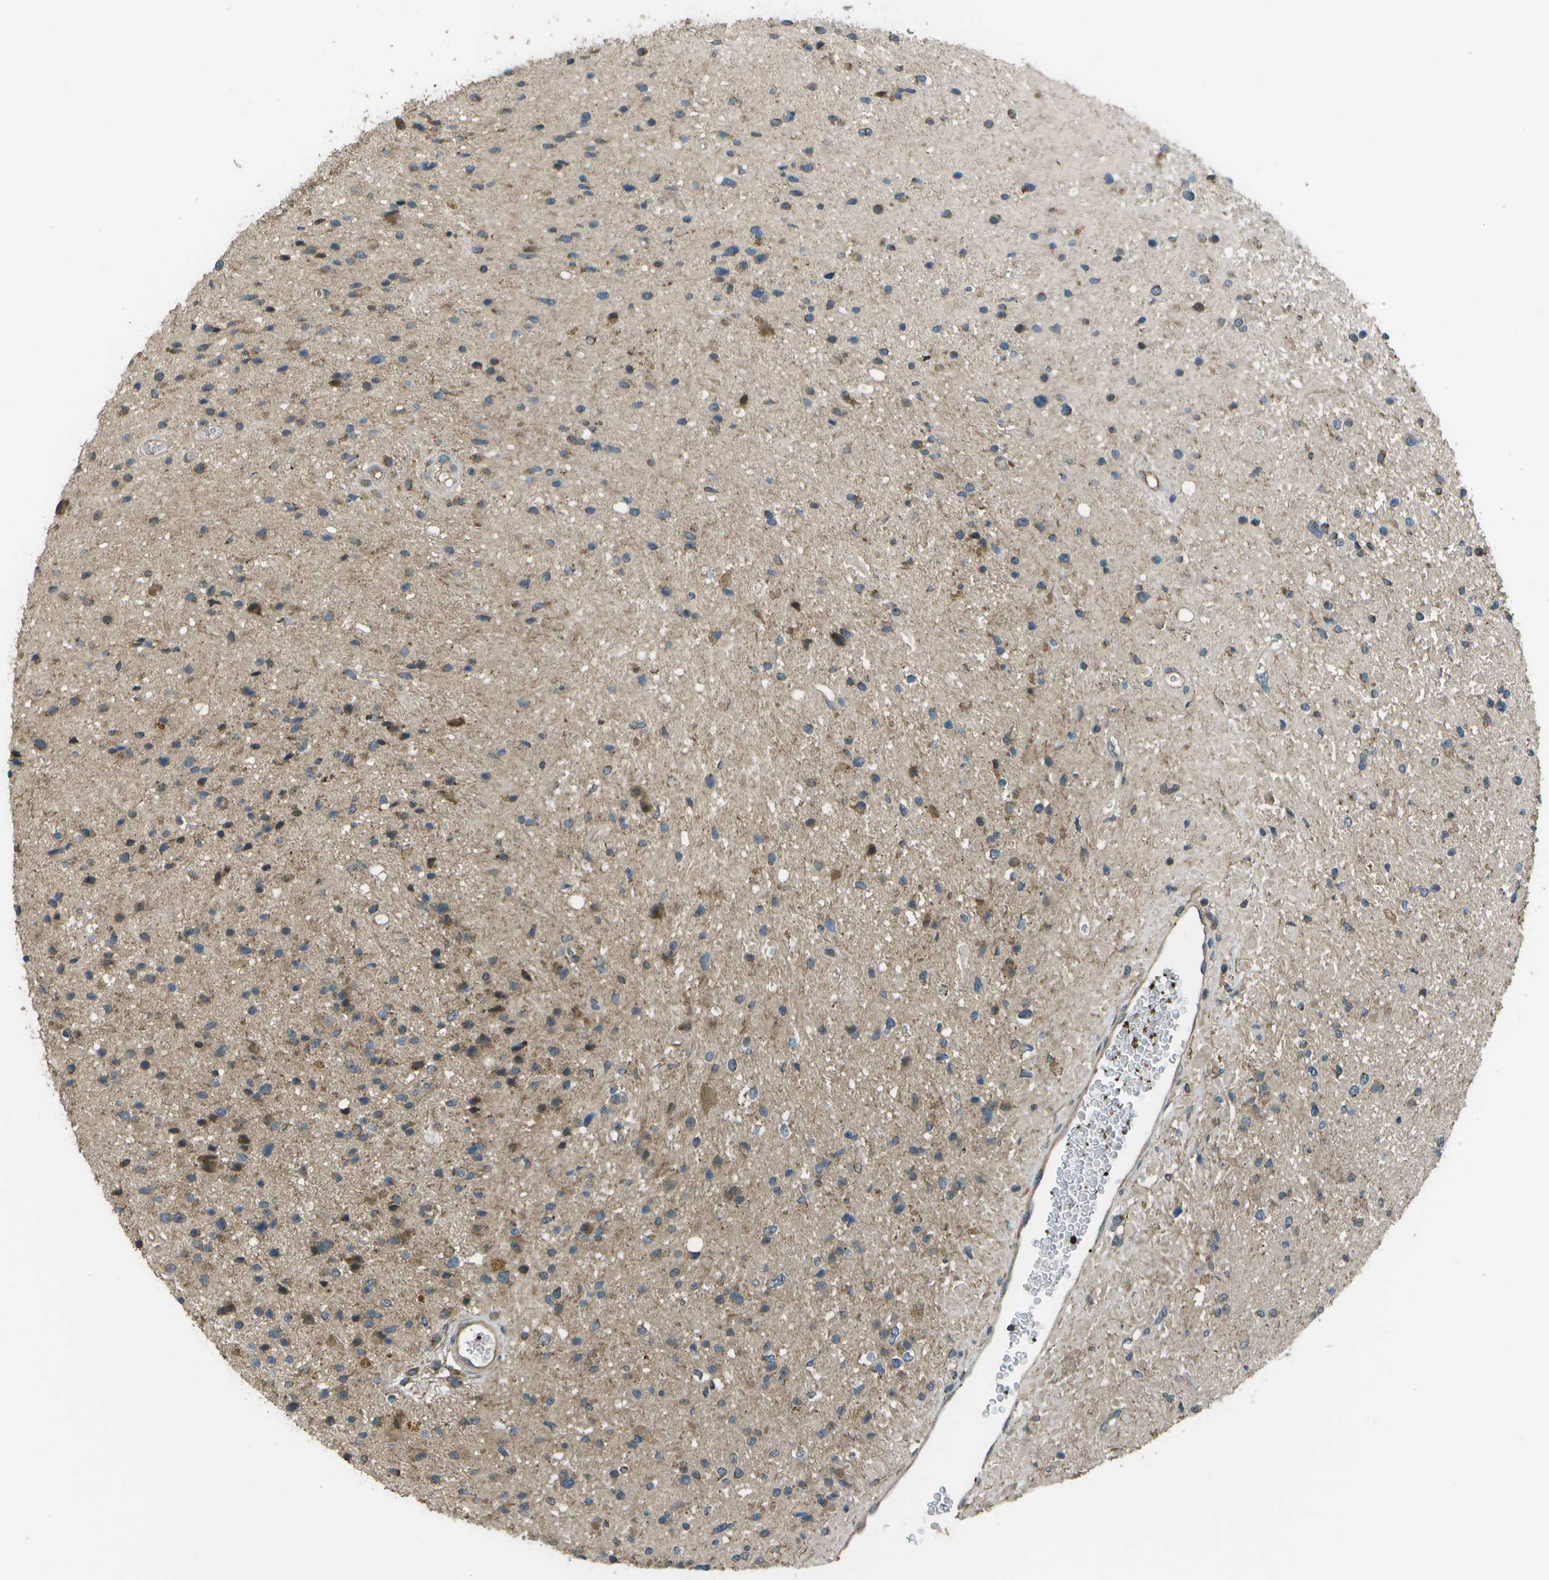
{"staining": {"intensity": "moderate", "quantity": "25%-75%", "location": "cytoplasmic/membranous"}, "tissue": "glioma", "cell_type": "Tumor cells", "image_type": "cancer", "snomed": [{"axis": "morphology", "description": "Glioma, malignant, High grade"}, {"axis": "topography", "description": "Brain"}], "caption": "Protein expression analysis of human malignant glioma (high-grade) reveals moderate cytoplasmic/membranous expression in about 25%-75% of tumor cells. (brown staining indicates protein expression, while blue staining denotes nuclei).", "gene": "PLPBP", "patient": {"sex": "male", "age": 33}}